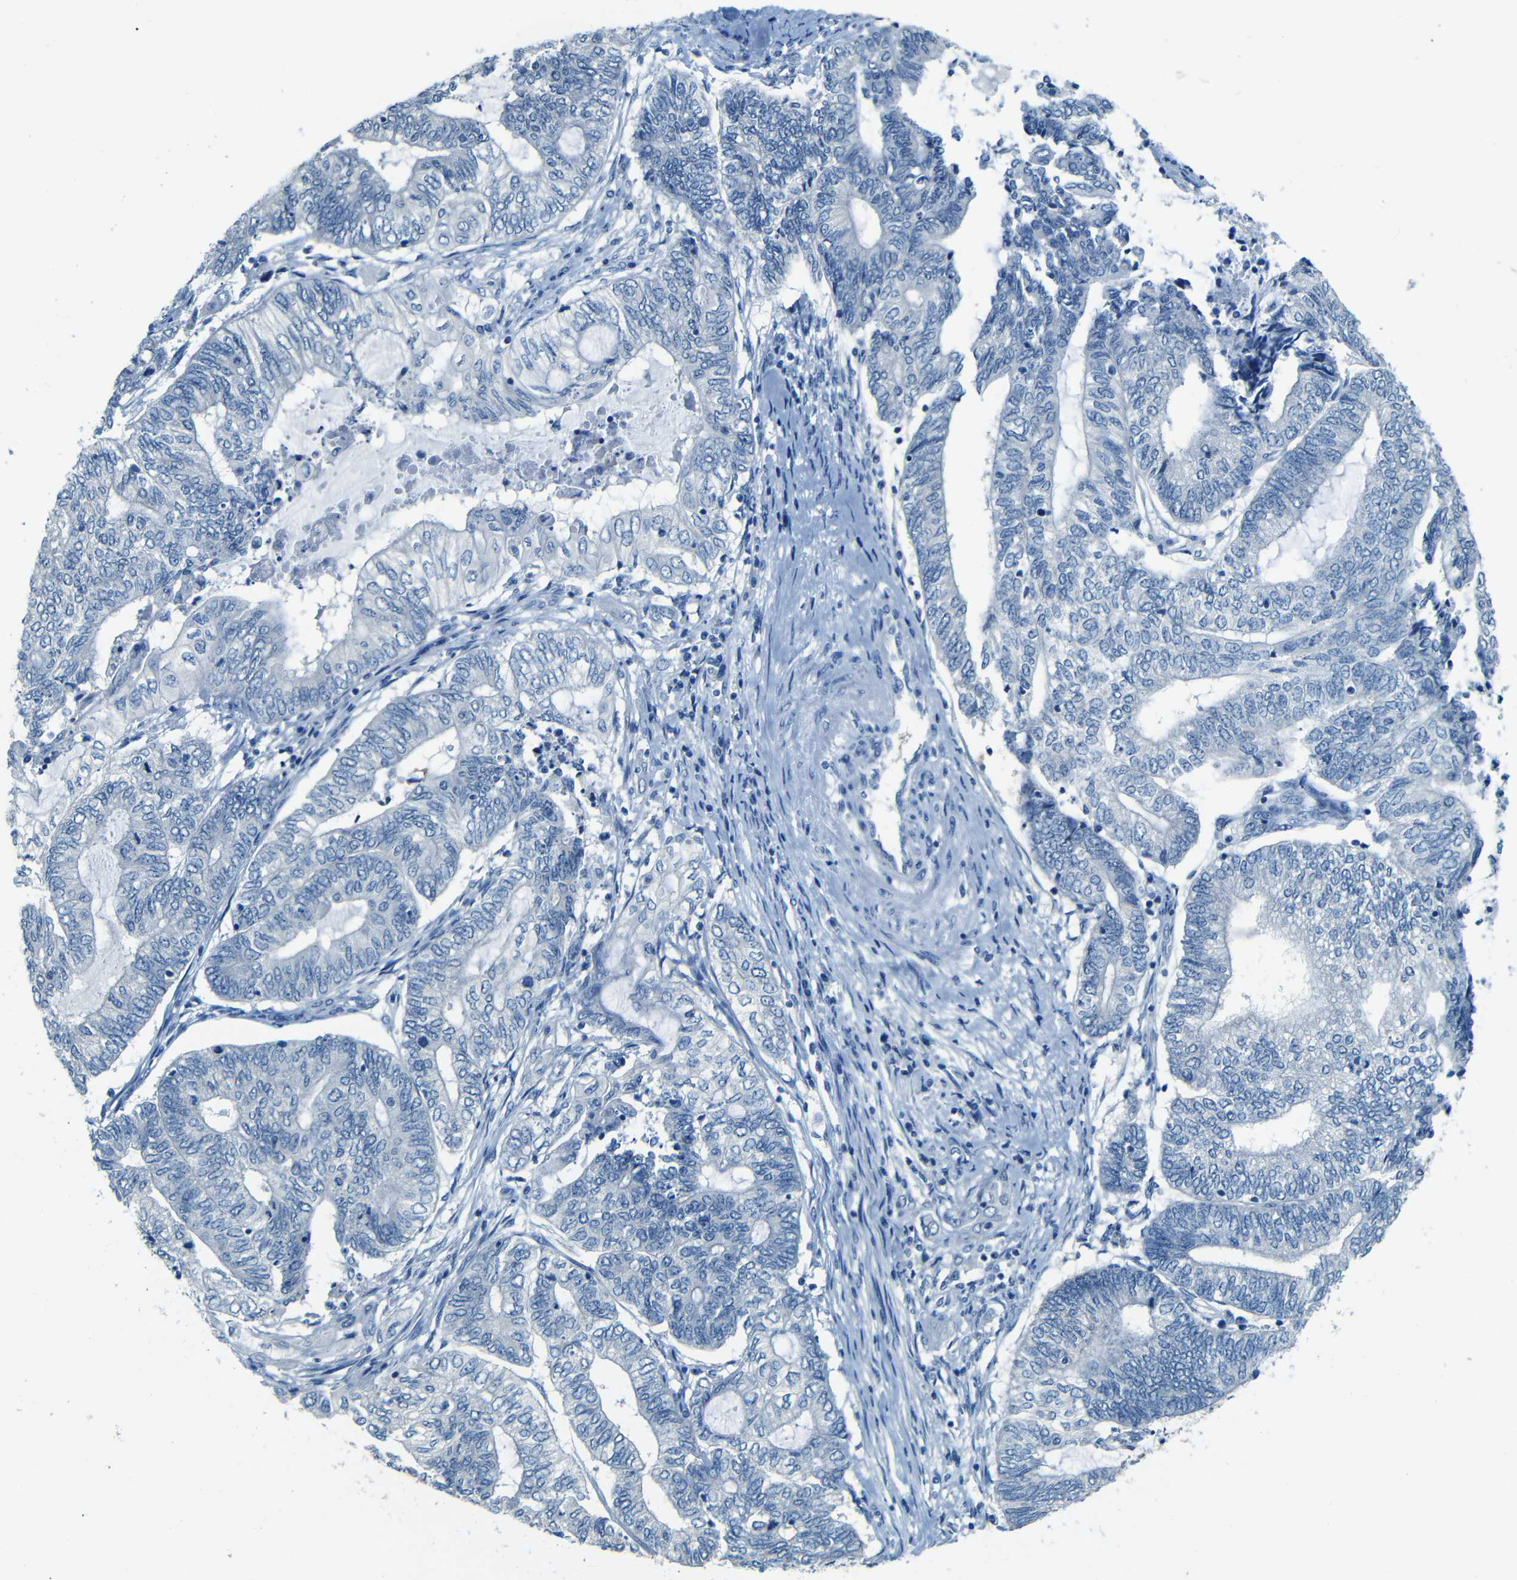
{"staining": {"intensity": "negative", "quantity": "none", "location": "none"}, "tissue": "endometrial cancer", "cell_type": "Tumor cells", "image_type": "cancer", "snomed": [{"axis": "morphology", "description": "Adenocarcinoma, NOS"}, {"axis": "topography", "description": "Uterus"}, {"axis": "topography", "description": "Endometrium"}], "caption": "Immunohistochemistry histopathology image of neoplastic tissue: endometrial adenocarcinoma stained with DAB exhibits no significant protein positivity in tumor cells. (DAB immunohistochemistry visualized using brightfield microscopy, high magnification).", "gene": "ZMAT1", "patient": {"sex": "female", "age": 70}}